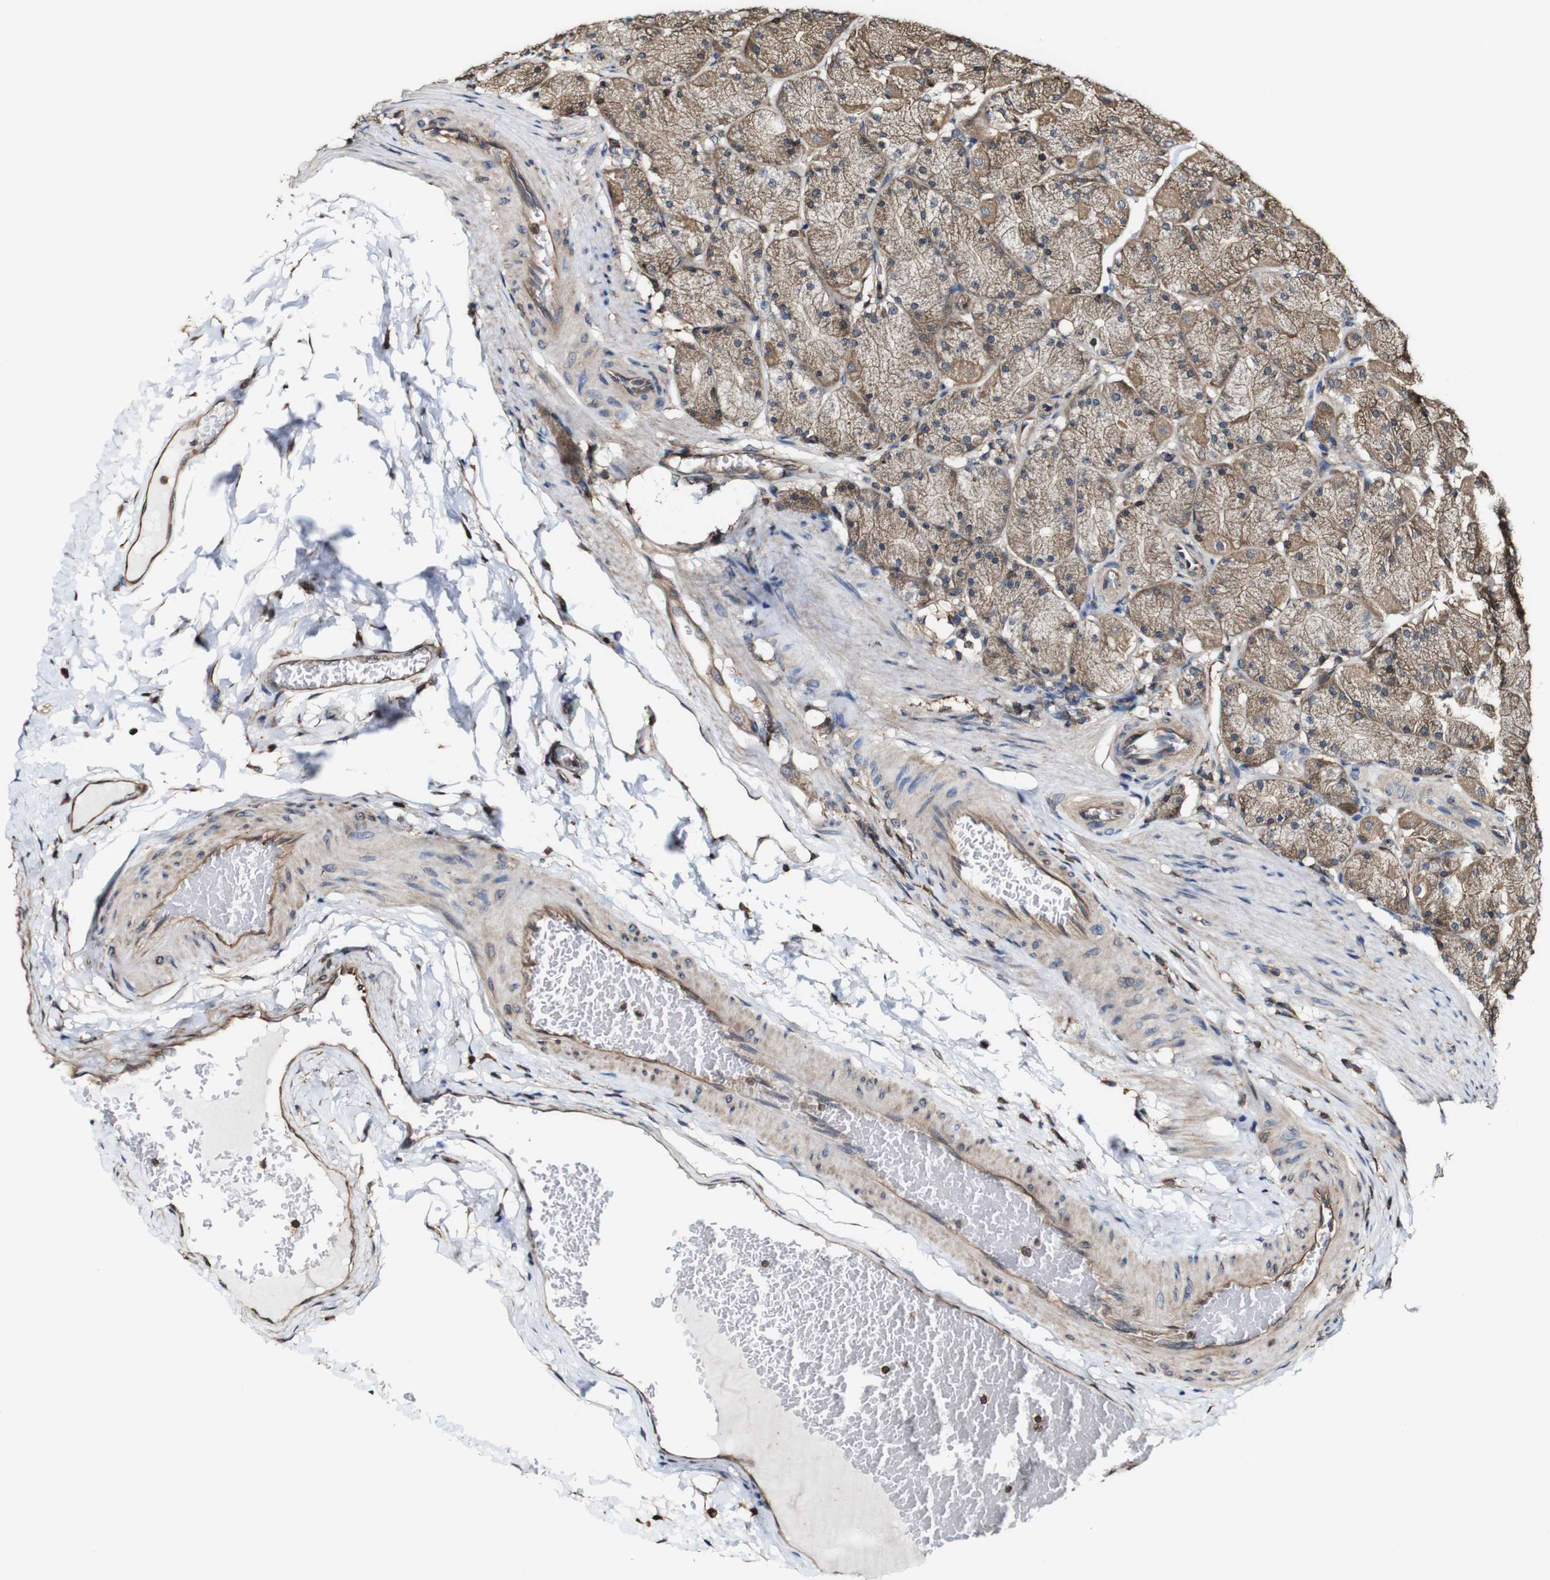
{"staining": {"intensity": "moderate", "quantity": ">75%", "location": "cytoplasmic/membranous"}, "tissue": "stomach", "cell_type": "Glandular cells", "image_type": "normal", "snomed": [{"axis": "morphology", "description": "Normal tissue, NOS"}, {"axis": "topography", "description": "Stomach, upper"}], "caption": "High-magnification brightfield microscopy of unremarkable stomach stained with DAB (brown) and counterstained with hematoxylin (blue). glandular cells exhibit moderate cytoplasmic/membranous positivity is appreciated in approximately>75% of cells.", "gene": "PTPRR", "patient": {"sex": "female", "age": 56}}